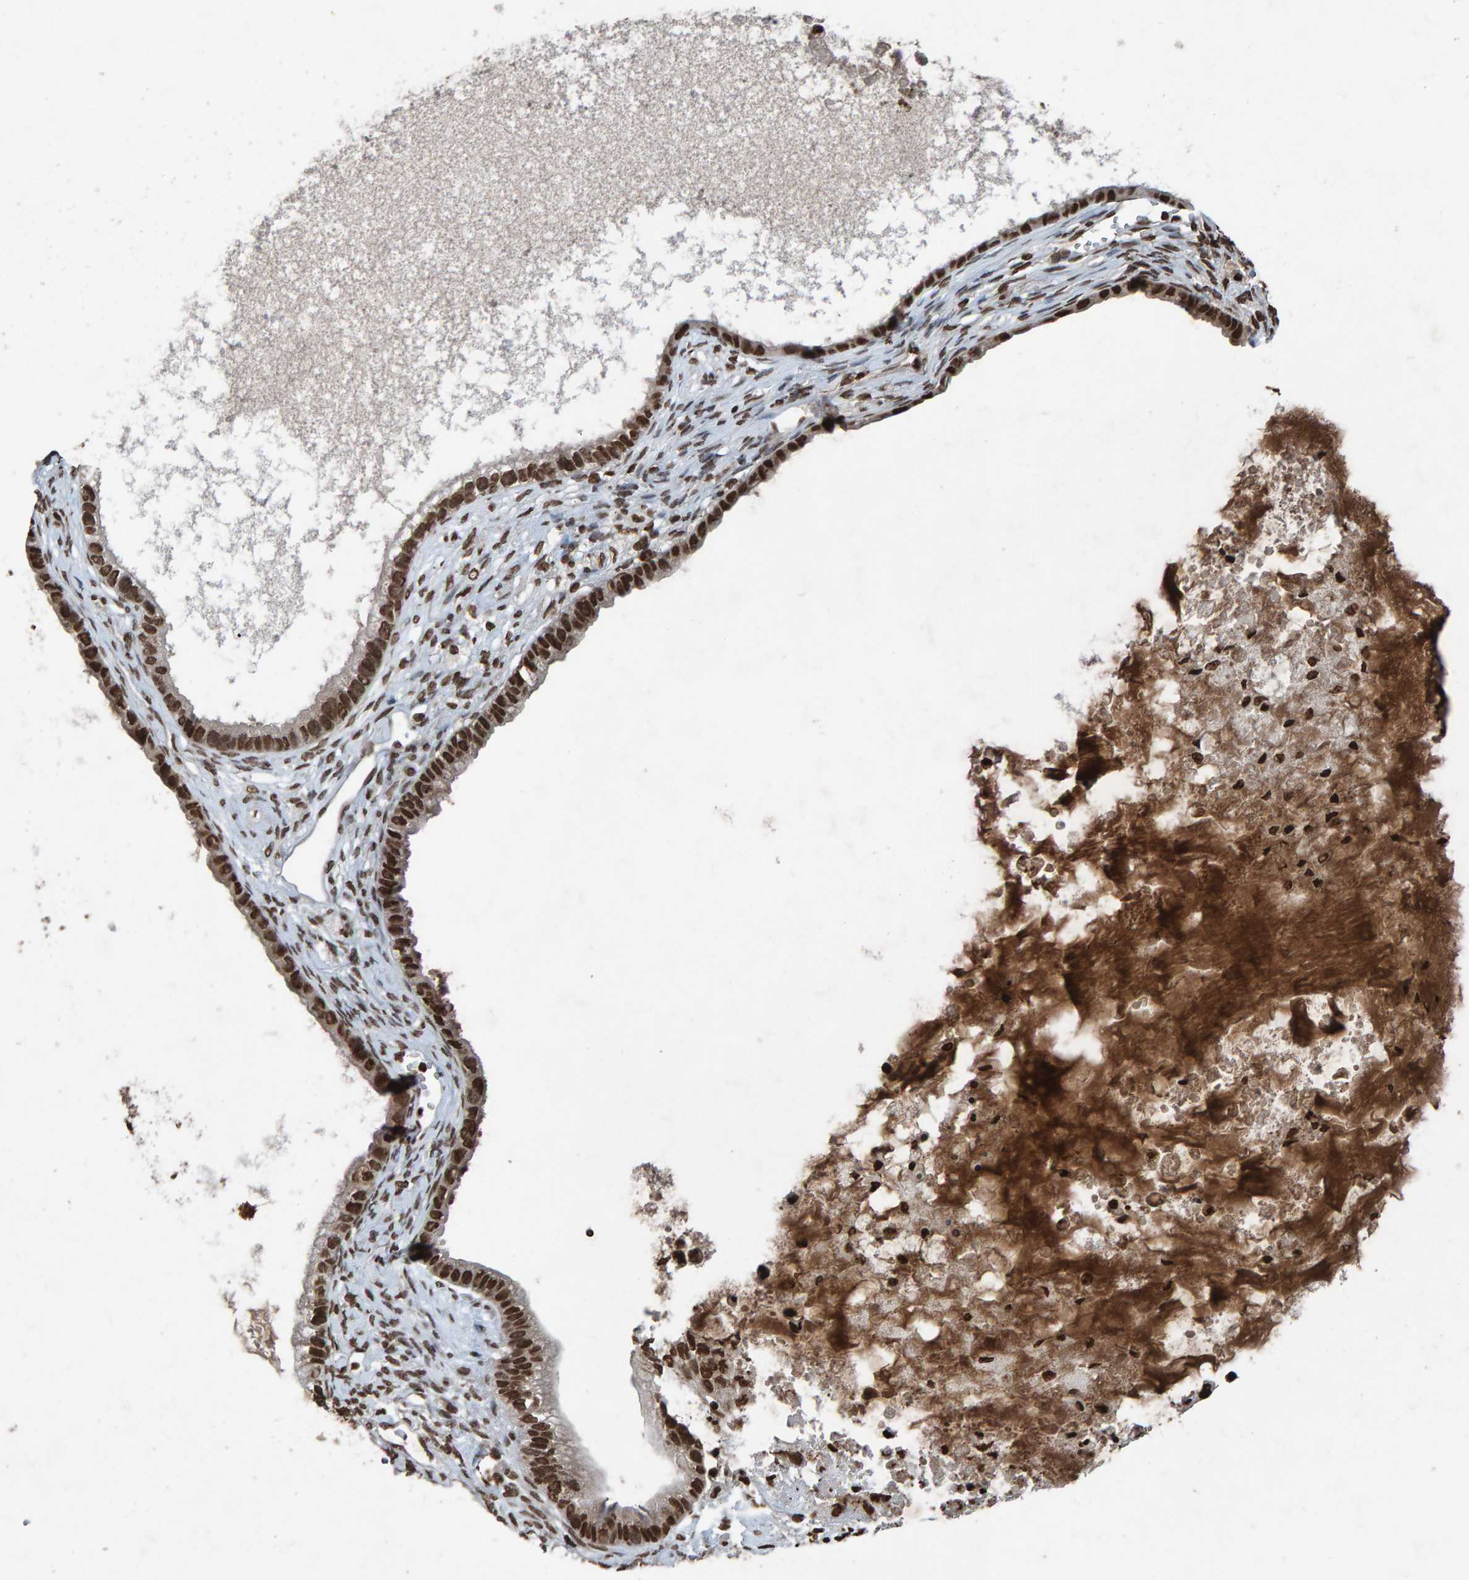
{"staining": {"intensity": "strong", "quantity": ">75%", "location": "nuclear"}, "tissue": "ovarian cancer", "cell_type": "Tumor cells", "image_type": "cancer", "snomed": [{"axis": "morphology", "description": "Cystadenocarcinoma, mucinous, NOS"}, {"axis": "topography", "description": "Ovary"}], "caption": "A photomicrograph of ovarian cancer stained for a protein exhibits strong nuclear brown staining in tumor cells.", "gene": "H2AZ1", "patient": {"sex": "female", "age": 80}}